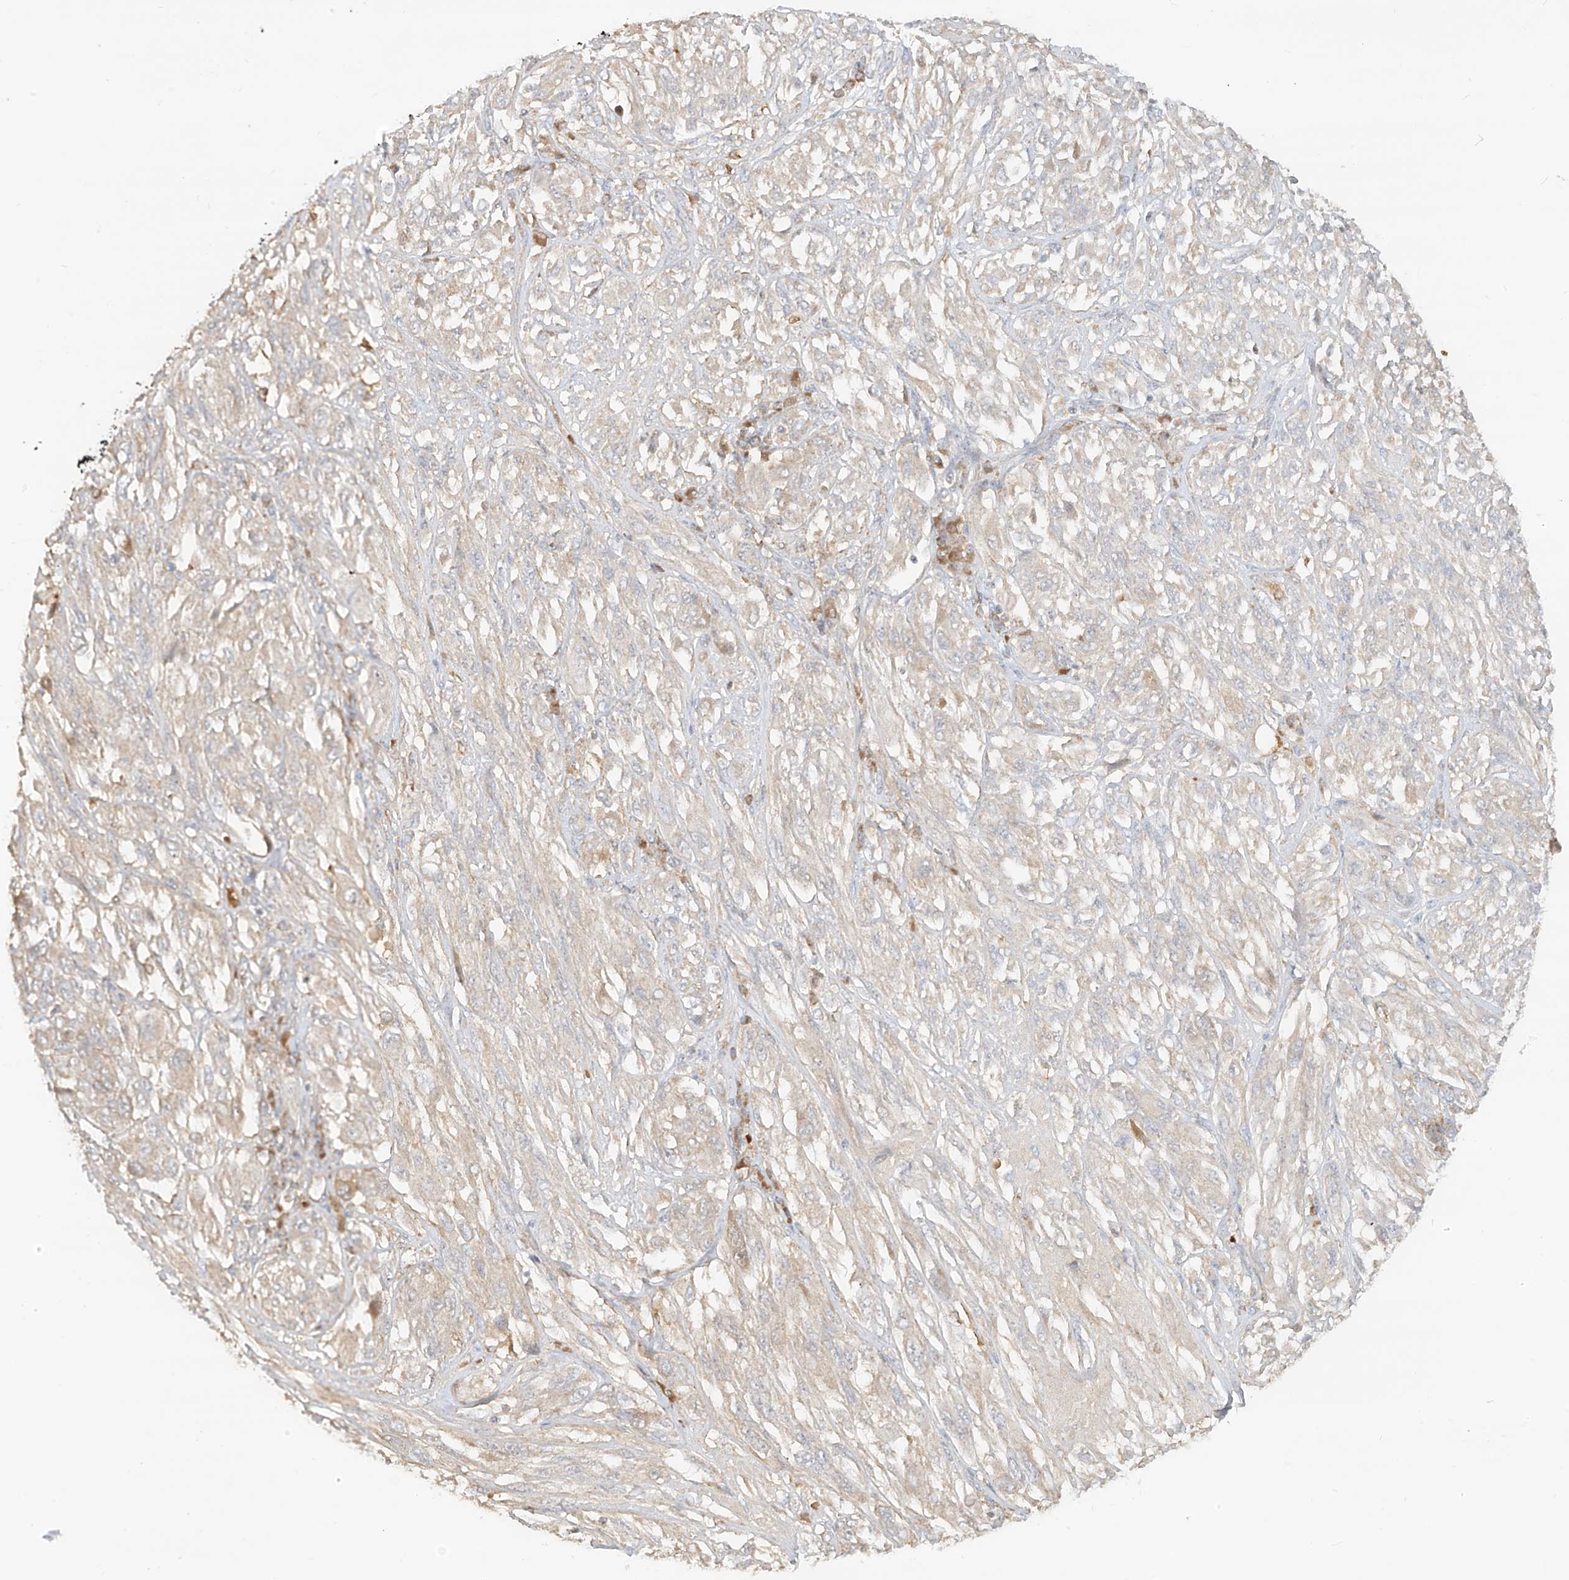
{"staining": {"intensity": "negative", "quantity": "none", "location": "none"}, "tissue": "melanoma", "cell_type": "Tumor cells", "image_type": "cancer", "snomed": [{"axis": "morphology", "description": "Malignant melanoma, NOS"}, {"axis": "topography", "description": "Skin"}], "caption": "The immunohistochemistry photomicrograph has no significant expression in tumor cells of malignant melanoma tissue. (DAB (3,3'-diaminobenzidine) IHC, high magnification).", "gene": "KPNA7", "patient": {"sex": "female", "age": 91}}